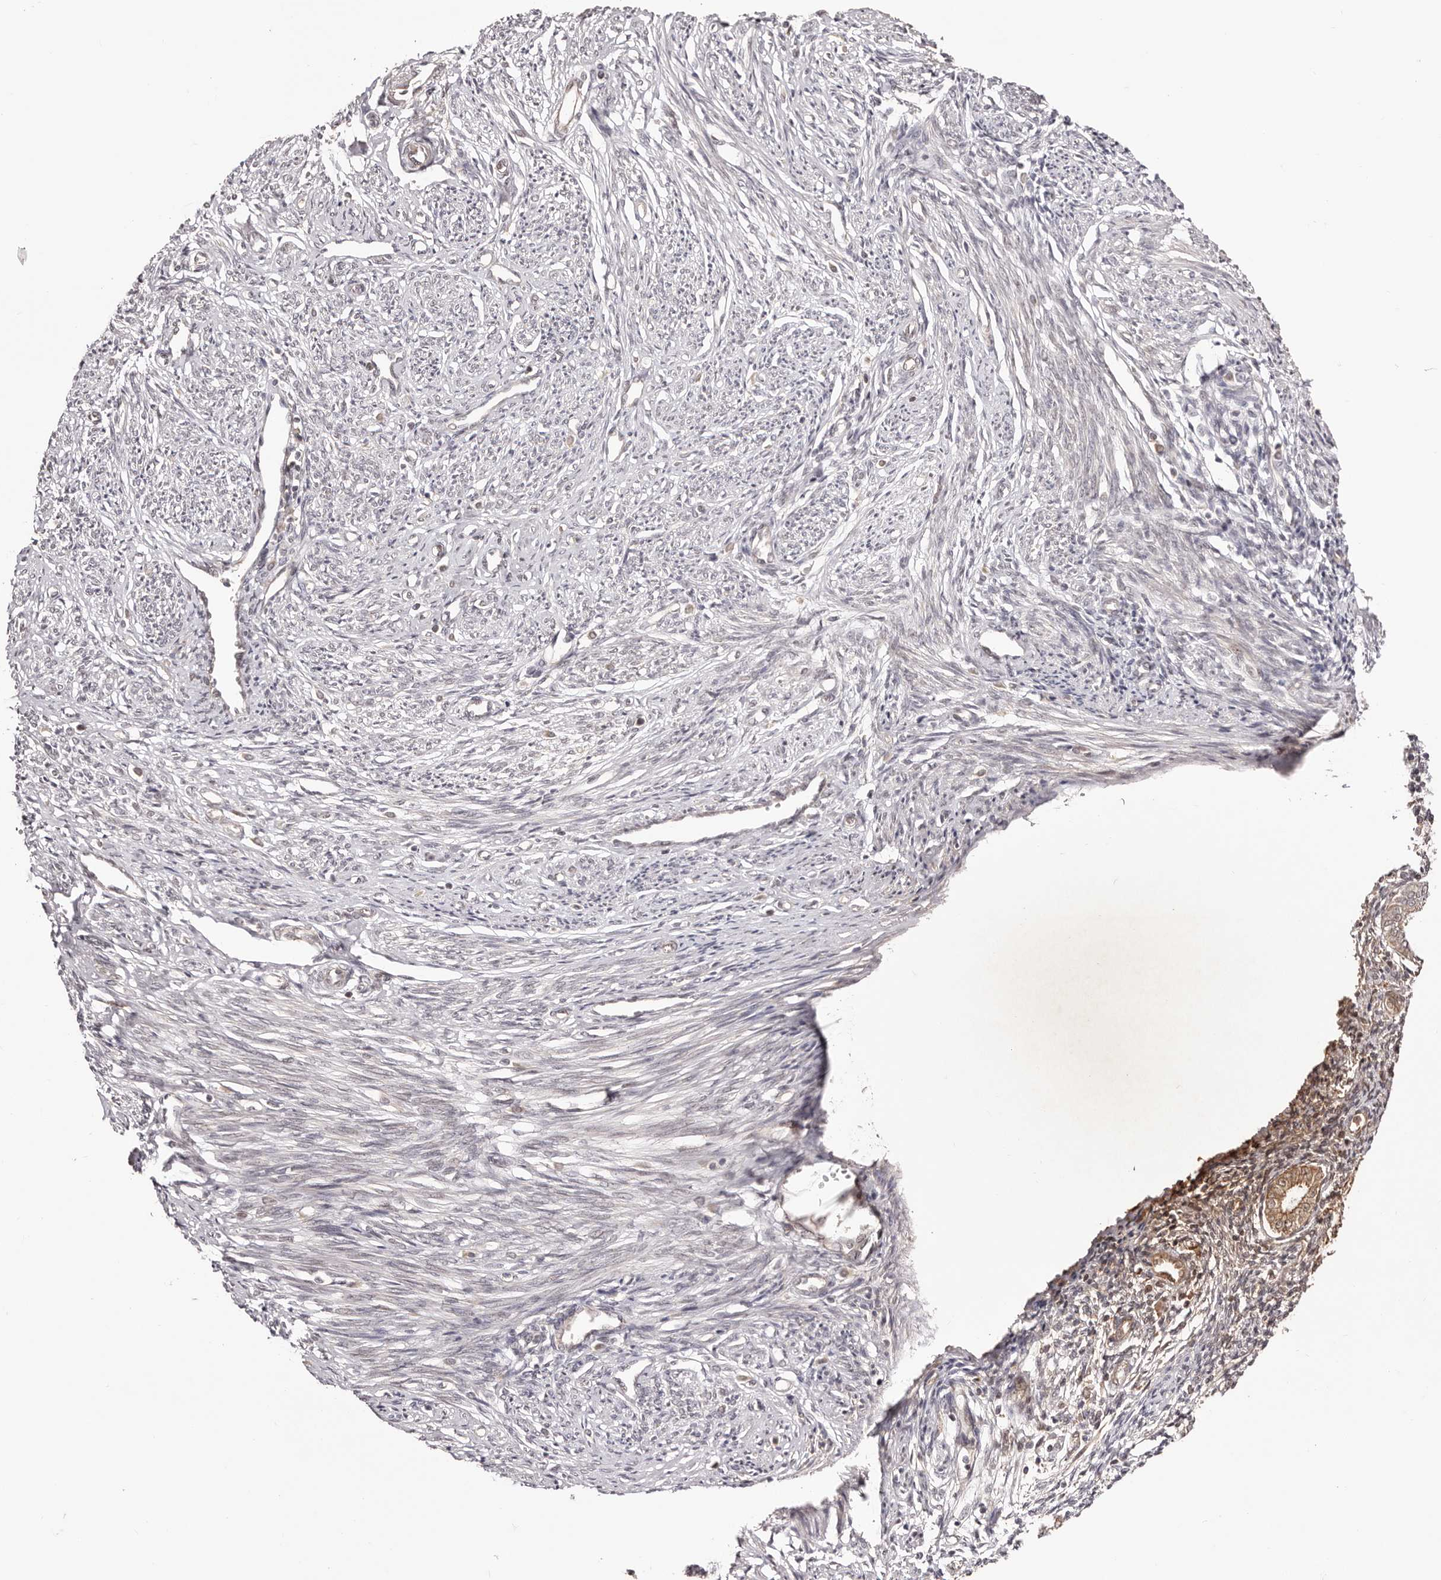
{"staining": {"intensity": "negative", "quantity": "none", "location": "none"}, "tissue": "endometrium", "cell_type": "Cells in endometrial stroma", "image_type": "normal", "snomed": [{"axis": "morphology", "description": "Normal tissue, NOS"}, {"axis": "topography", "description": "Endometrium"}], "caption": "This is a histopathology image of immunohistochemistry (IHC) staining of benign endometrium, which shows no positivity in cells in endometrial stroma.", "gene": "EGR3", "patient": {"sex": "female", "age": 56}}